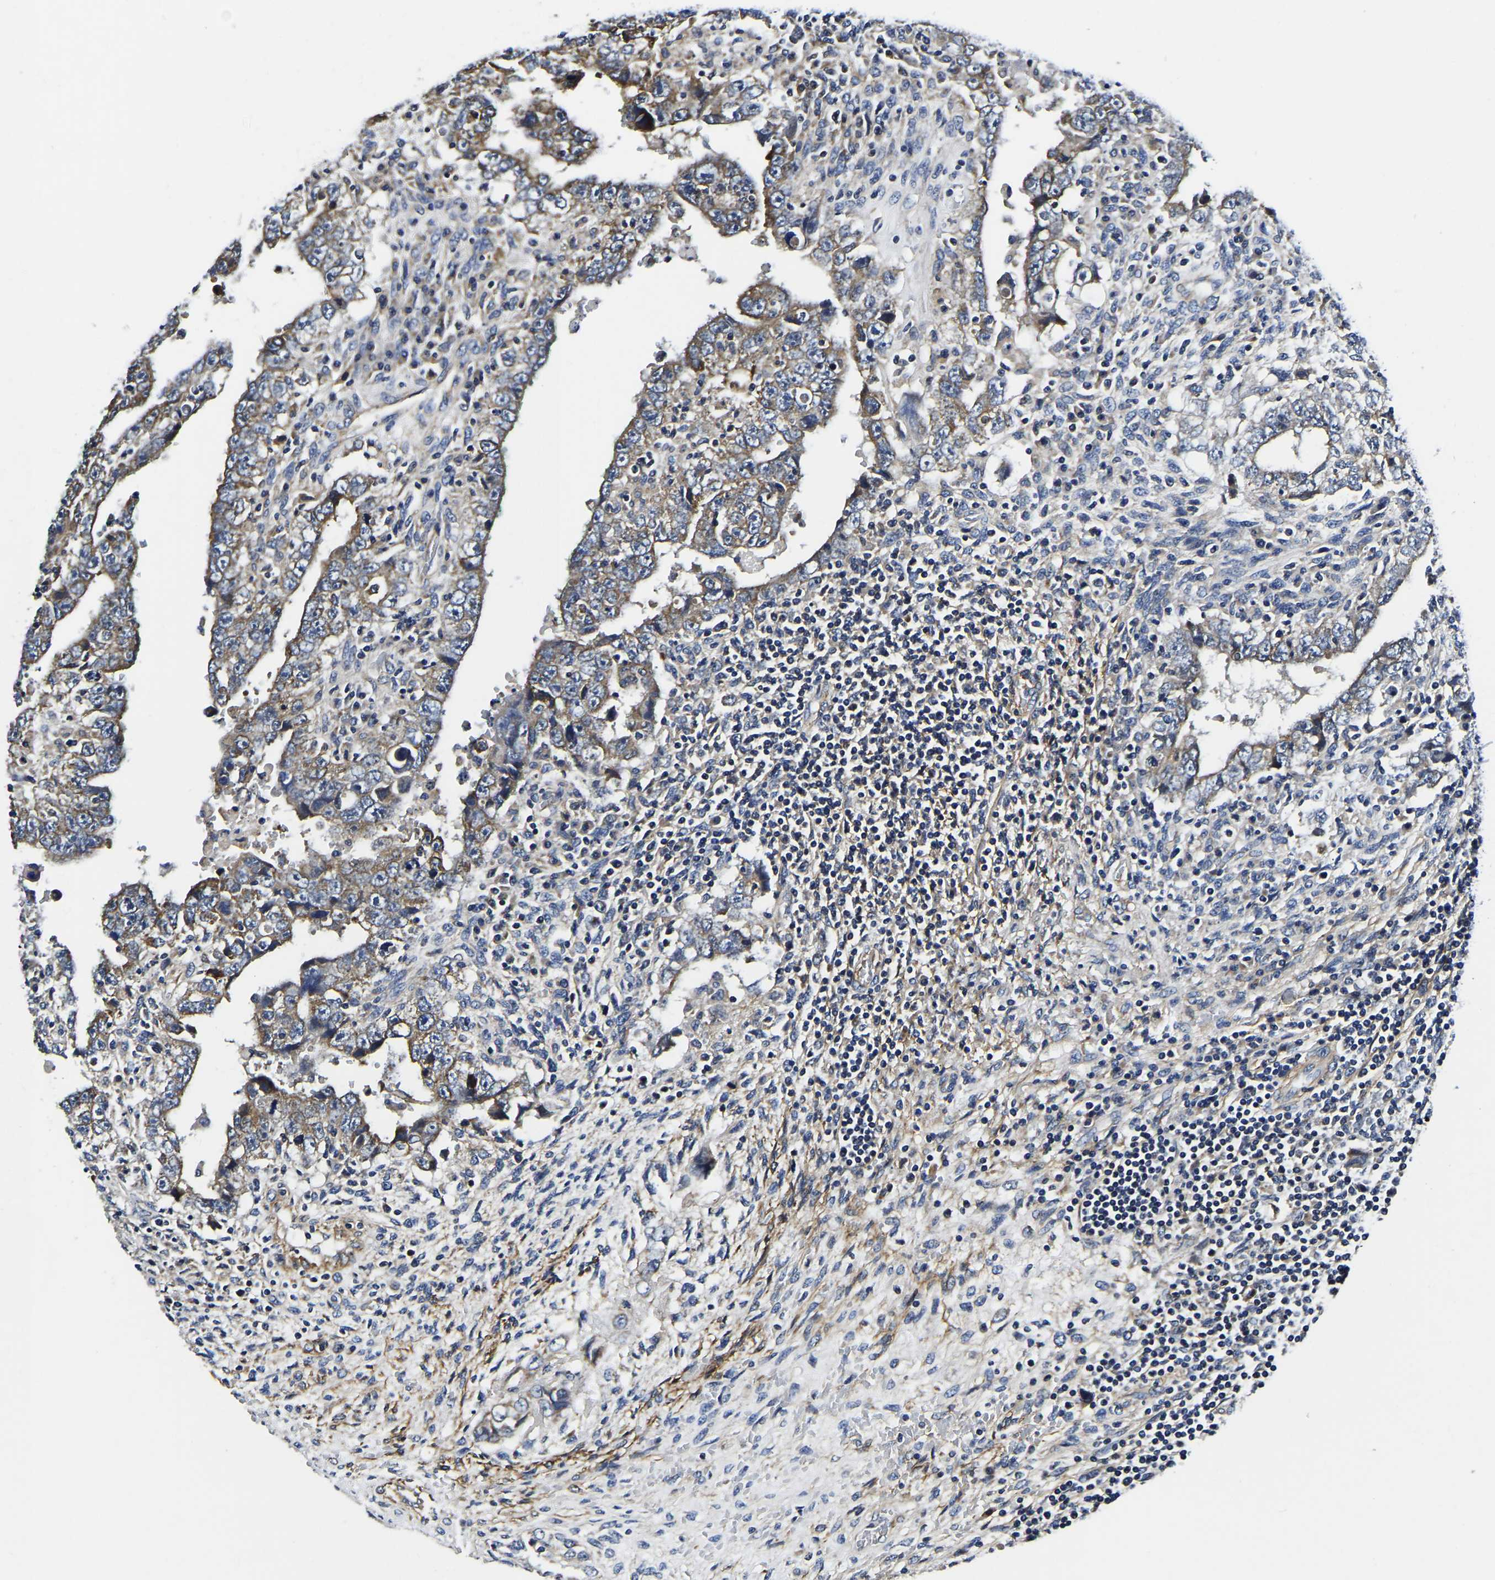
{"staining": {"intensity": "moderate", "quantity": ">75%", "location": "cytoplasmic/membranous"}, "tissue": "testis cancer", "cell_type": "Tumor cells", "image_type": "cancer", "snomed": [{"axis": "morphology", "description": "Carcinoma, Embryonal, NOS"}, {"axis": "topography", "description": "Testis"}], "caption": "Tumor cells exhibit medium levels of moderate cytoplasmic/membranous positivity in approximately >75% of cells in human testis cancer (embryonal carcinoma). The protein is shown in brown color, while the nuclei are stained blue.", "gene": "KCTD17", "patient": {"sex": "male", "age": 26}}